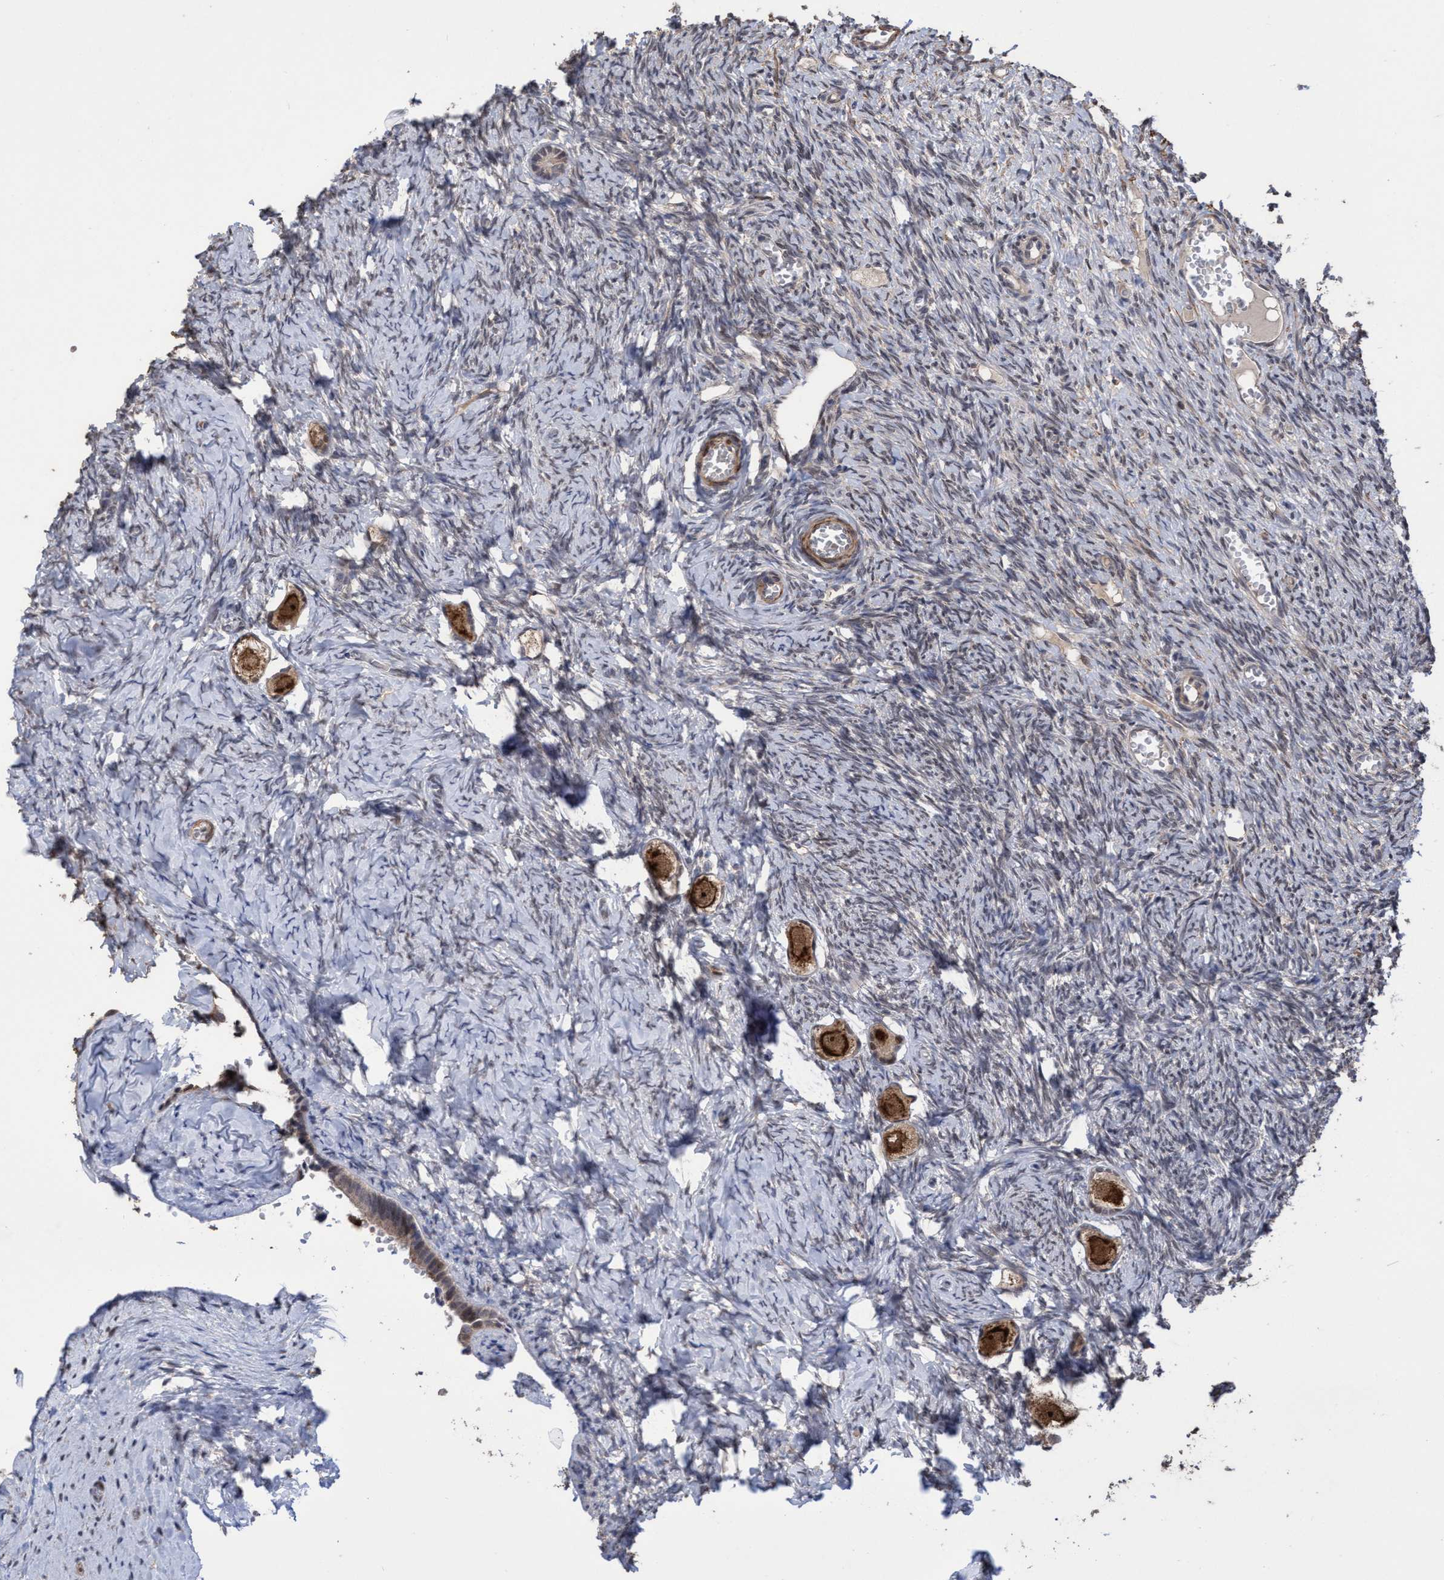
{"staining": {"intensity": "strong", "quantity": ">75%", "location": "cytoplasmic/membranous,nuclear"}, "tissue": "ovary", "cell_type": "Follicle cells", "image_type": "normal", "snomed": [{"axis": "morphology", "description": "Normal tissue, NOS"}, {"axis": "topography", "description": "Ovary"}], "caption": "IHC of unremarkable human ovary reveals high levels of strong cytoplasmic/membranous,nuclear staining in about >75% of follicle cells.", "gene": "SLBP", "patient": {"sex": "female", "age": 27}}